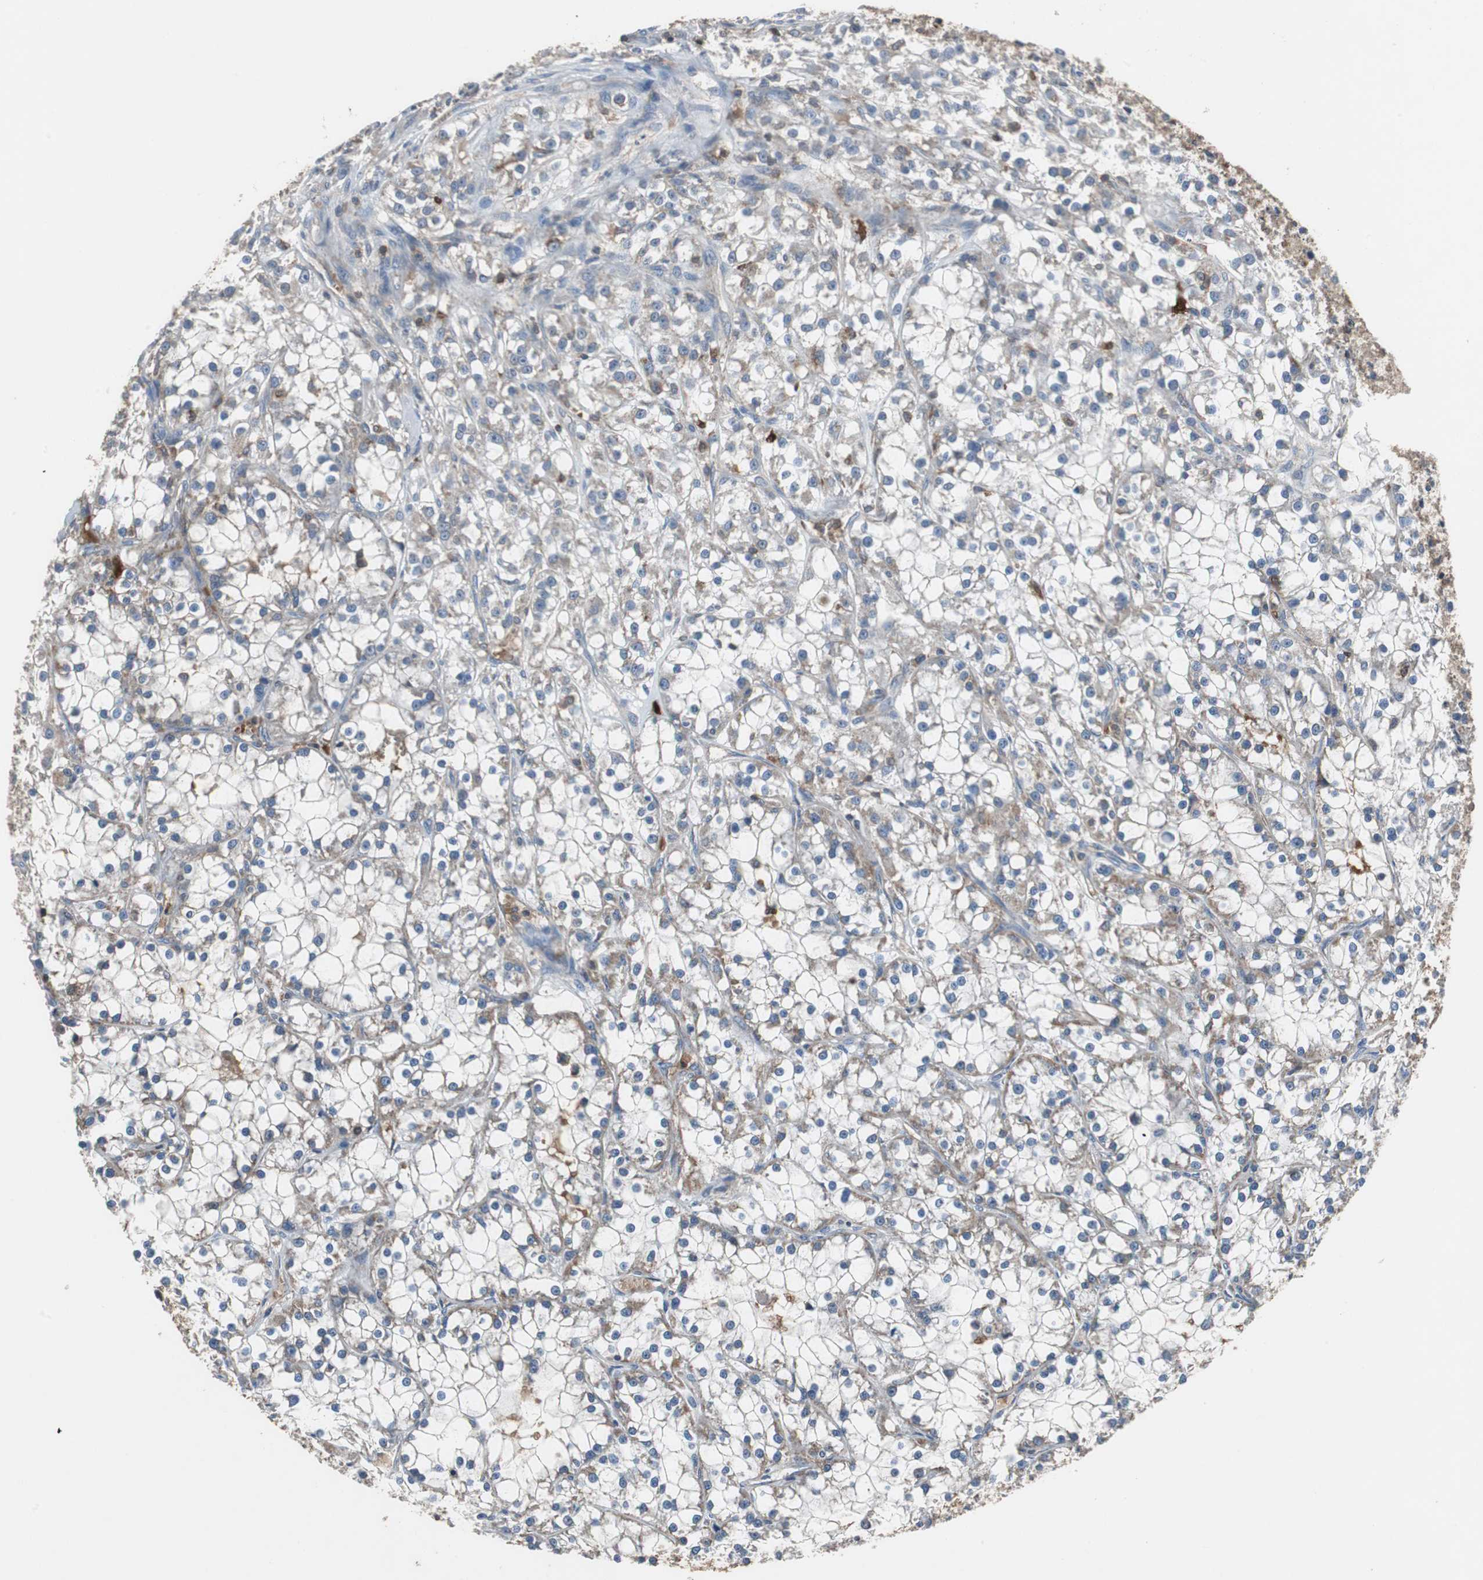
{"staining": {"intensity": "weak", "quantity": "25%-75%", "location": "cytoplasmic/membranous"}, "tissue": "renal cancer", "cell_type": "Tumor cells", "image_type": "cancer", "snomed": [{"axis": "morphology", "description": "Adenocarcinoma, NOS"}, {"axis": "topography", "description": "Kidney"}], "caption": "An IHC photomicrograph of tumor tissue is shown. Protein staining in brown shows weak cytoplasmic/membranous positivity in adenocarcinoma (renal) within tumor cells.", "gene": "CALB2", "patient": {"sex": "female", "age": 52}}